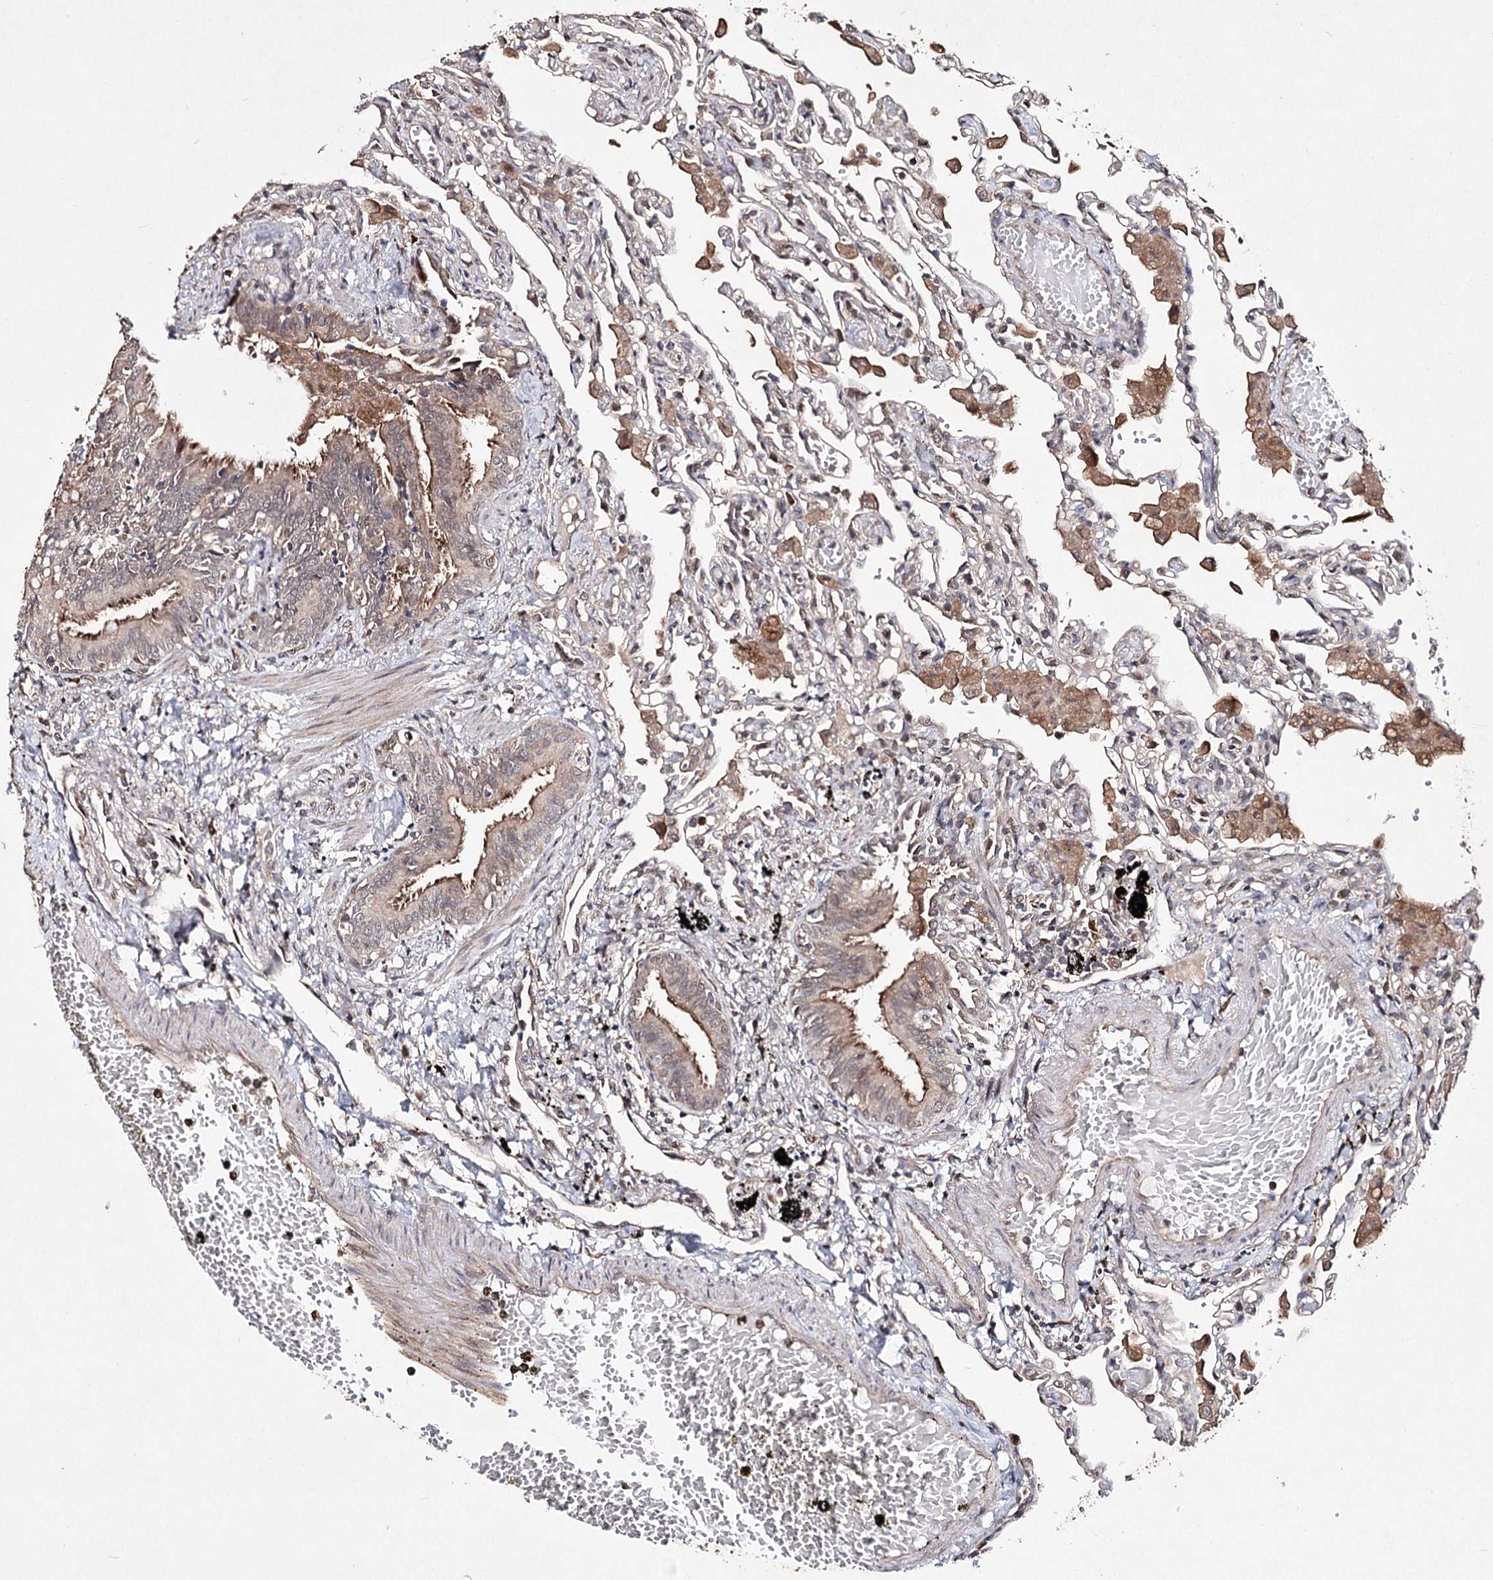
{"staining": {"intensity": "negative", "quantity": "none", "location": "none"}, "tissue": "lung", "cell_type": "Alveolar cells", "image_type": "normal", "snomed": [{"axis": "morphology", "description": "Normal tissue, NOS"}, {"axis": "topography", "description": "Bronchus"}, {"axis": "topography", "description": "Lung"}], "caption": "Alveolar cells are negative for protein expression in unremarkable human lung. Nuclei are stained in blue.", "gene": "NOPCHAP1", "patient": {"sex": "female", "age": 49}}